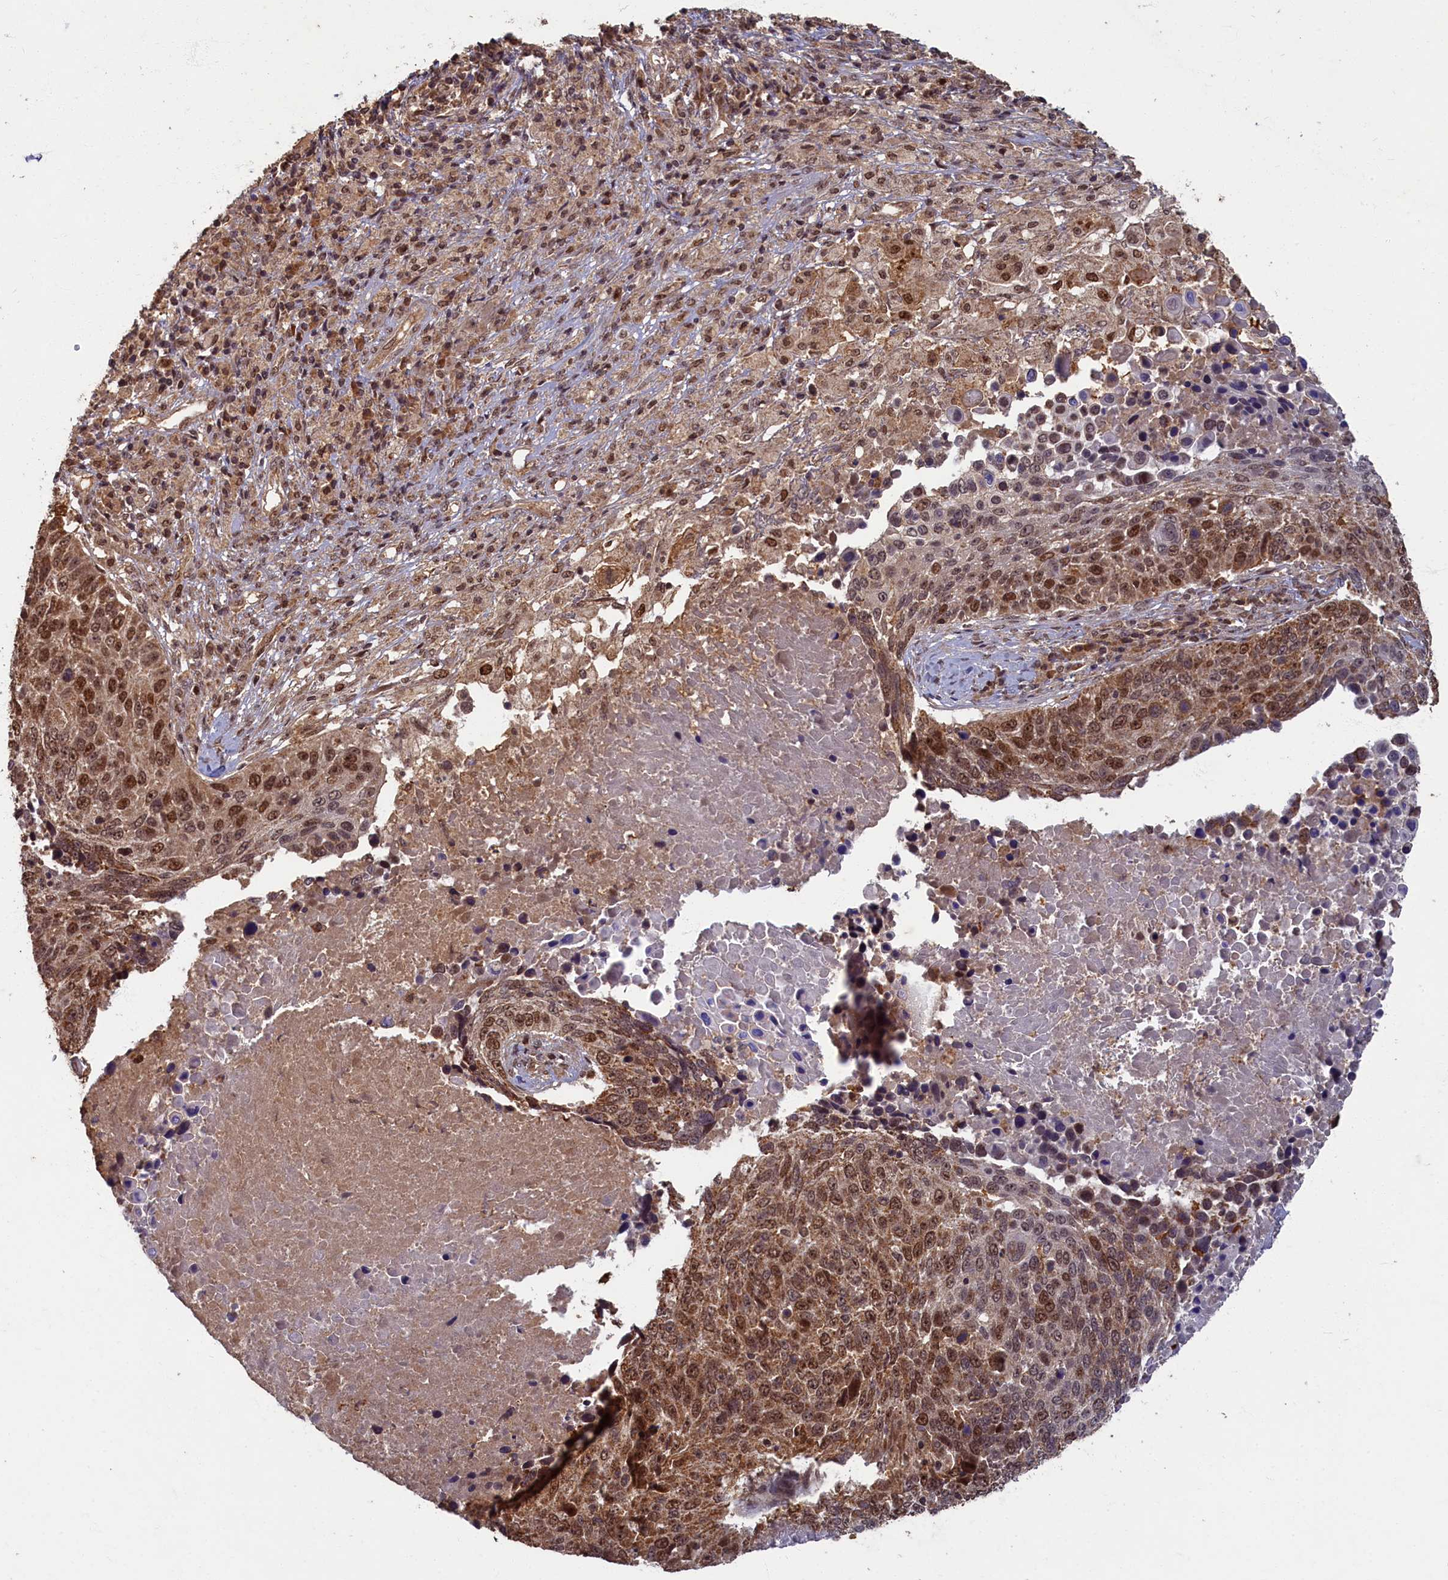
{"staining": {"intensity": "strong", "quantity": ">75%", "location": "cytoplasmic/membranous,nuclear"}, "tissue": "lung cancer", "cell_type": "Tumor cells", "image_type": "cancer", "snomed": [{"axis": "morphology", "description": "Normal tissue, NOS"}, {"axis": "morphology", "description": "Squamous cell carcinoma, NOS"}, {"axis": "topography", "description": "Lymph node"}, {"axis": "topography", "description": "Lung"}], "caption": "Lung cancer stained with immunohistochemistry demonstrates strong cytoplasmic/membranous and nuclear staining in about >75% of tumor cells.", "gene": "BRCA1", "patient": {"sex": "male", "age": 66}}